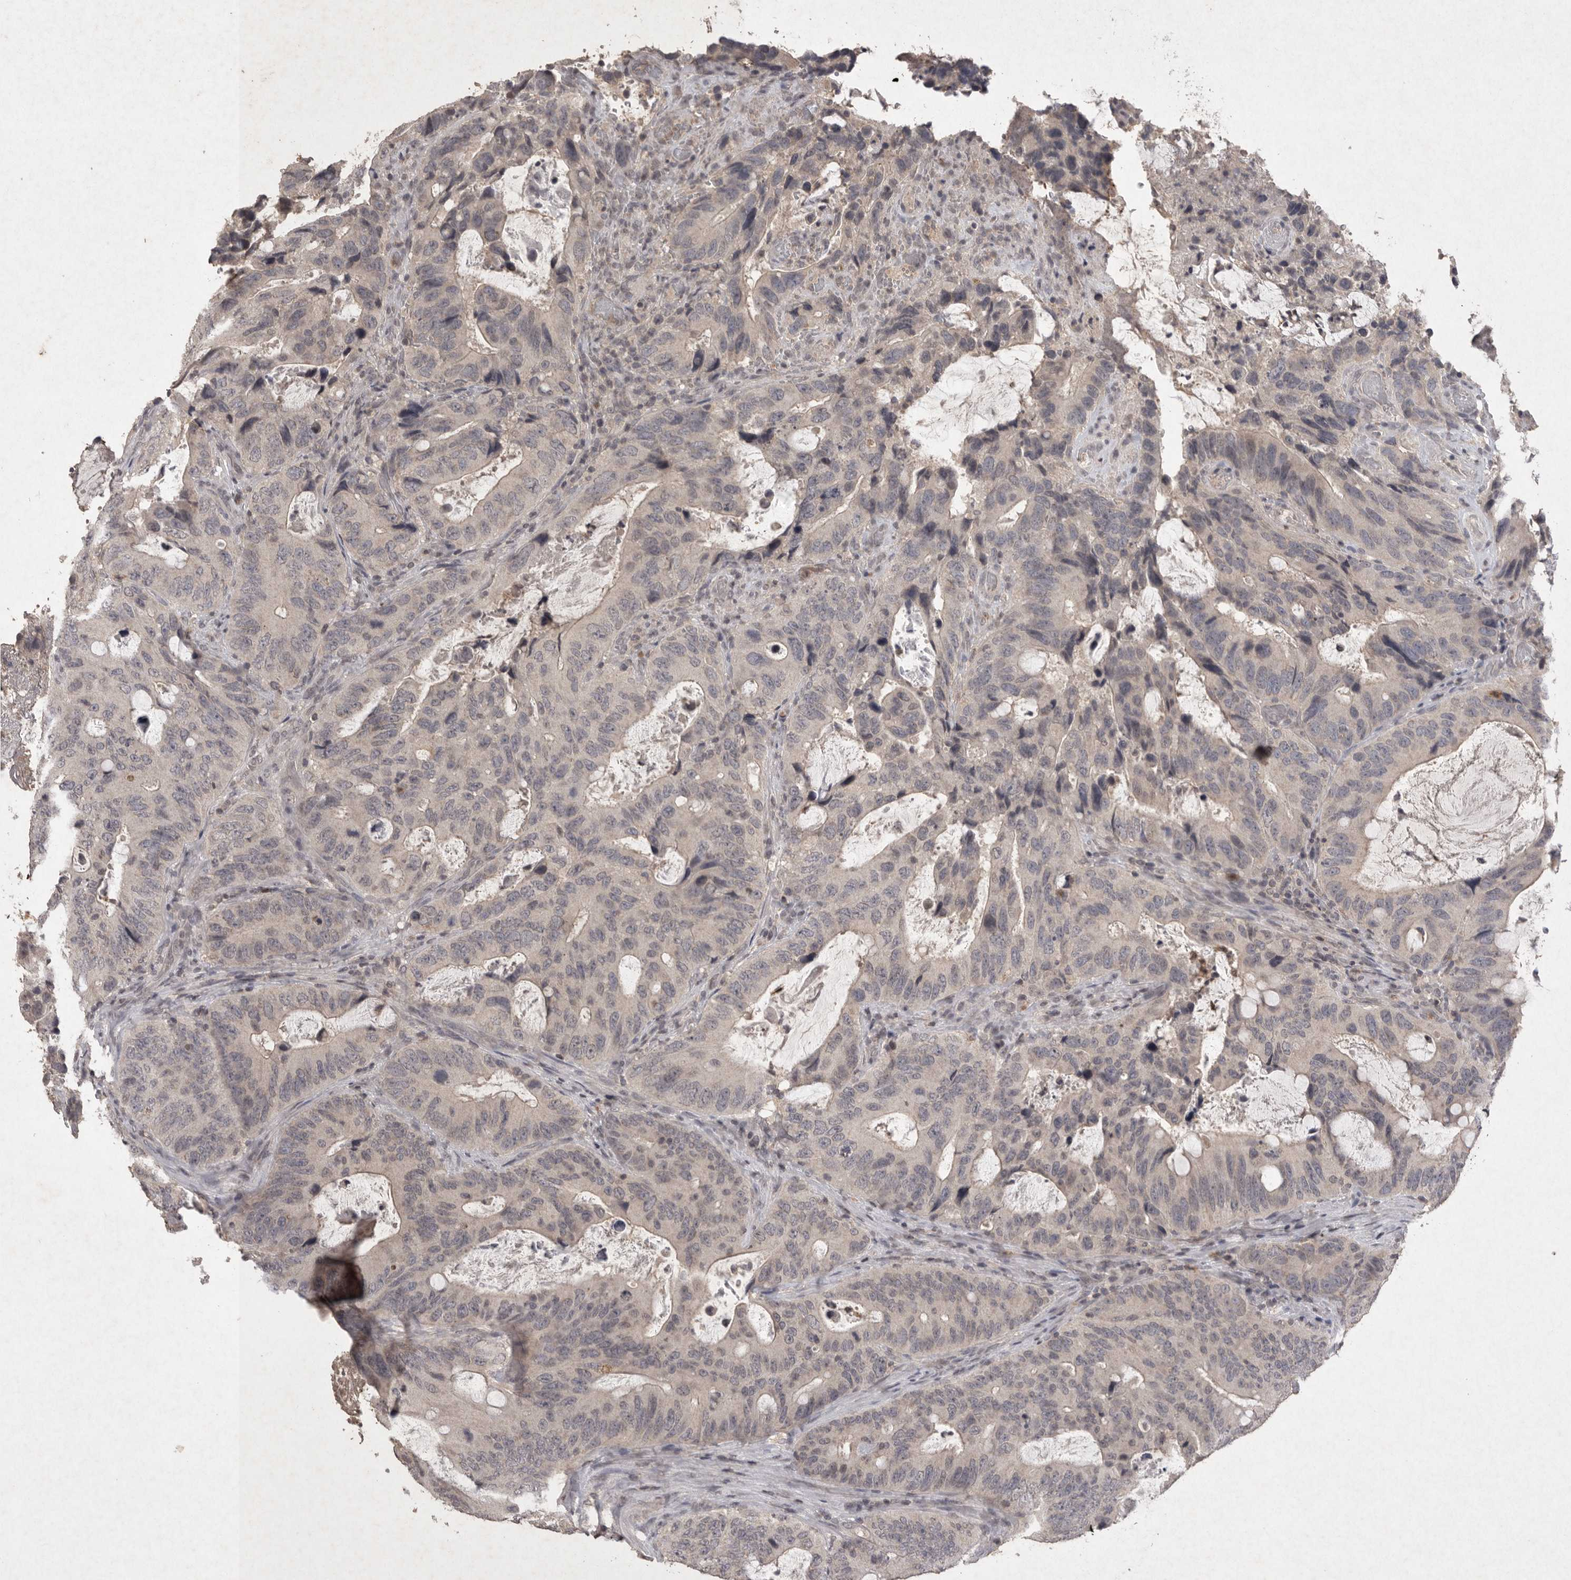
{"staining": {"intensity": "negative", "quantity": "none", "location": "none"}, "tissue": "colorectal cancer", "cell_type": "Tumor cells", "image_type": "cancer", "snomed": [{"axis": "morphology", "description": "Adenocarcinoma, NOS"}, {"axis": "topography", "description": "Colon"}], "caption": "Colorectal adenocarcinoma was stained to show a protein in brown. There is no significant expression in tumor cells.", "gene": "APLNR", "patient": {"sex": "male", "age": 83}}